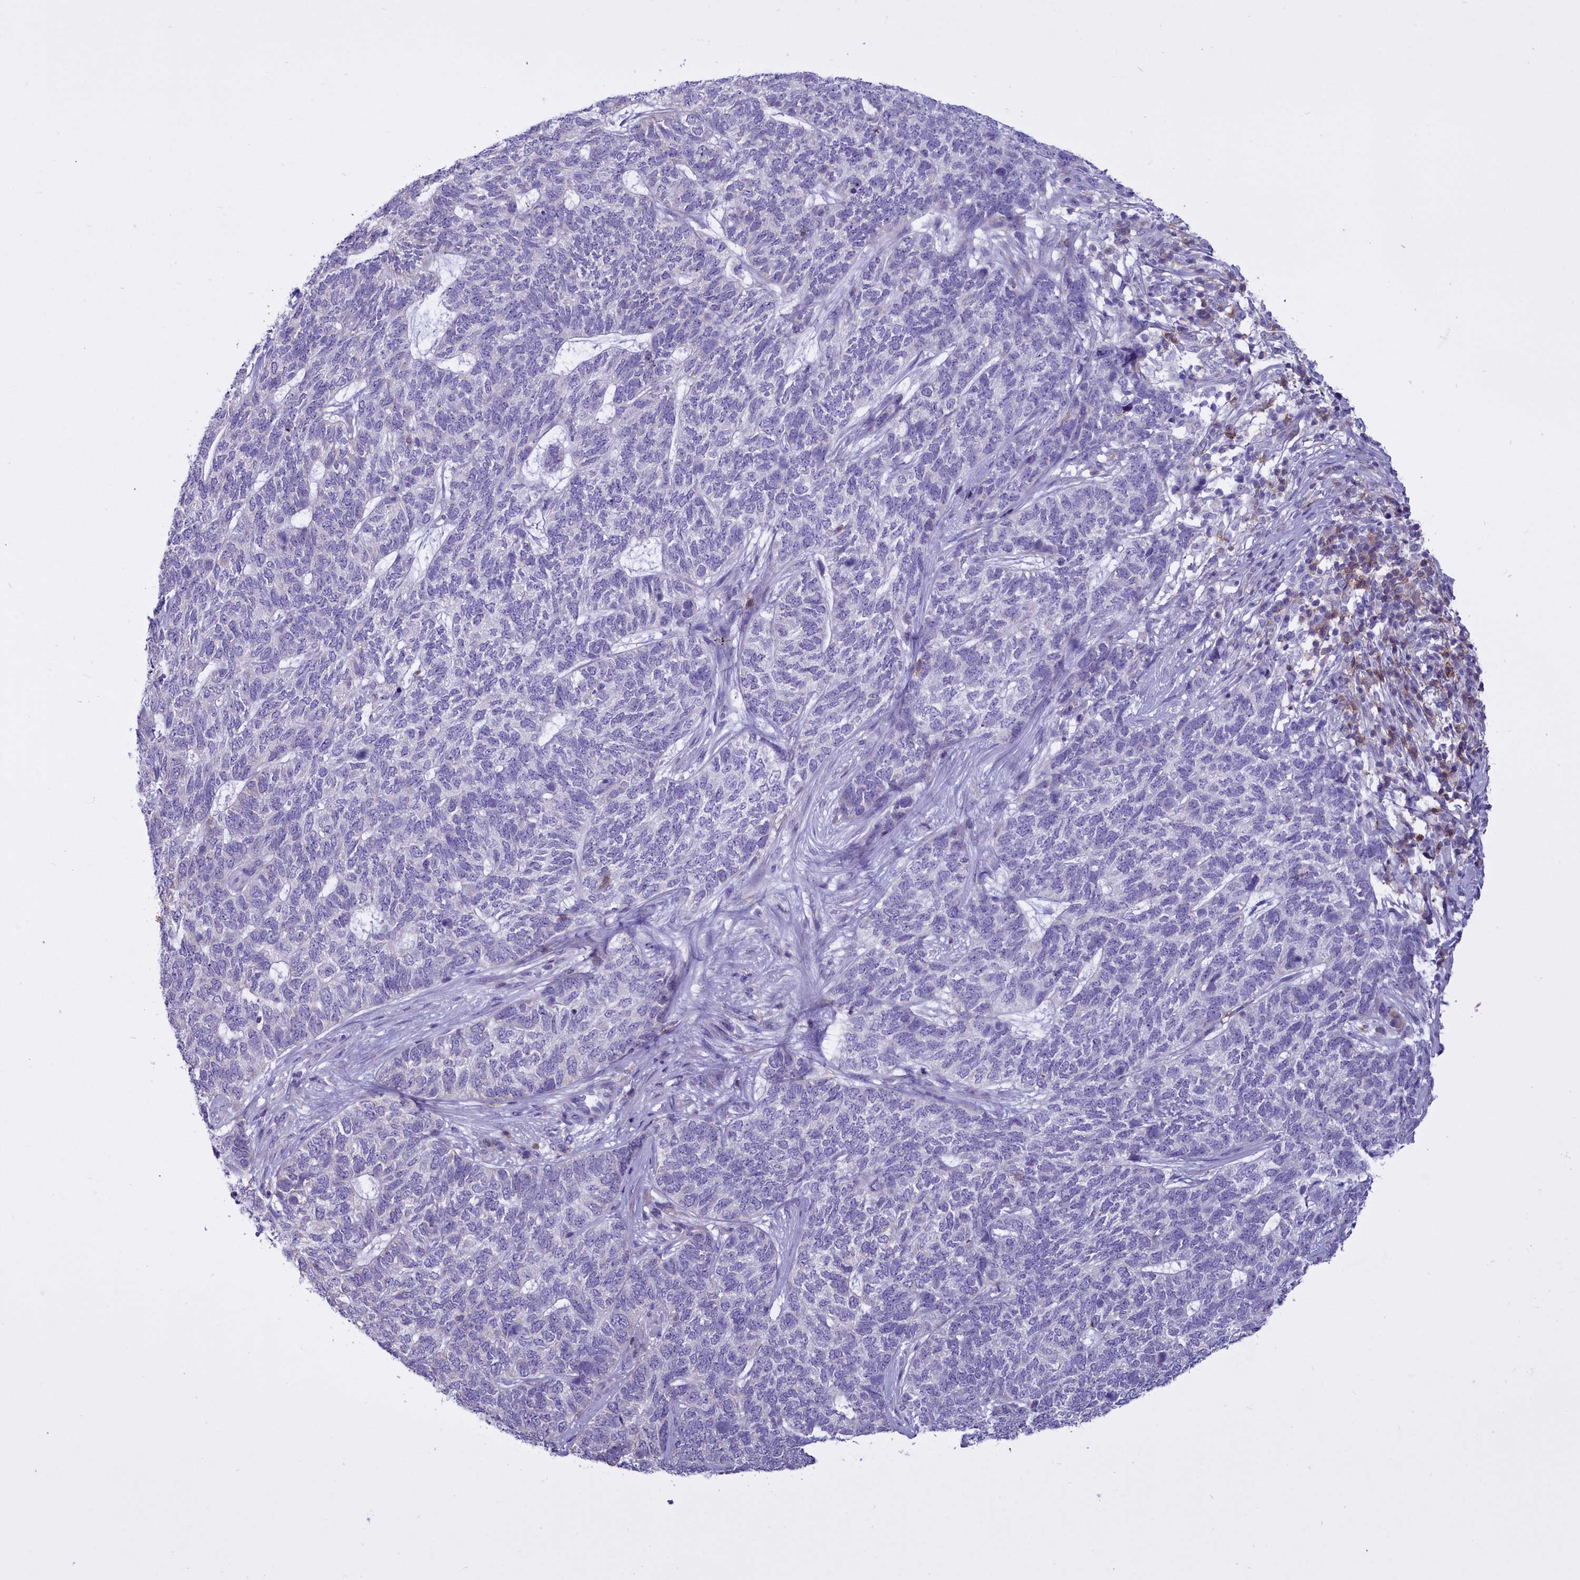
{"staining": {"intensity": "negative", "quantity": "none", "location": "none"}, "tissue": "skin cancer", "cell_type": "Tumor cells", "image_type": "cancer", "snomed": [{"axis": "morphology", "description": "Basal cell carcinoma"}, {"axis": "topography", "description": "Skin"}], "caption": "Immunohistochemistry photomicrograph of human skin basal cell carcinoma stained for a protein (brown), which demonstrates no staining in tumor cells. (DAB IHC visualized using brightfield microscopy, high magnification).", "gene": "CD5", "patient": {"sex": "female", "age": 65}}